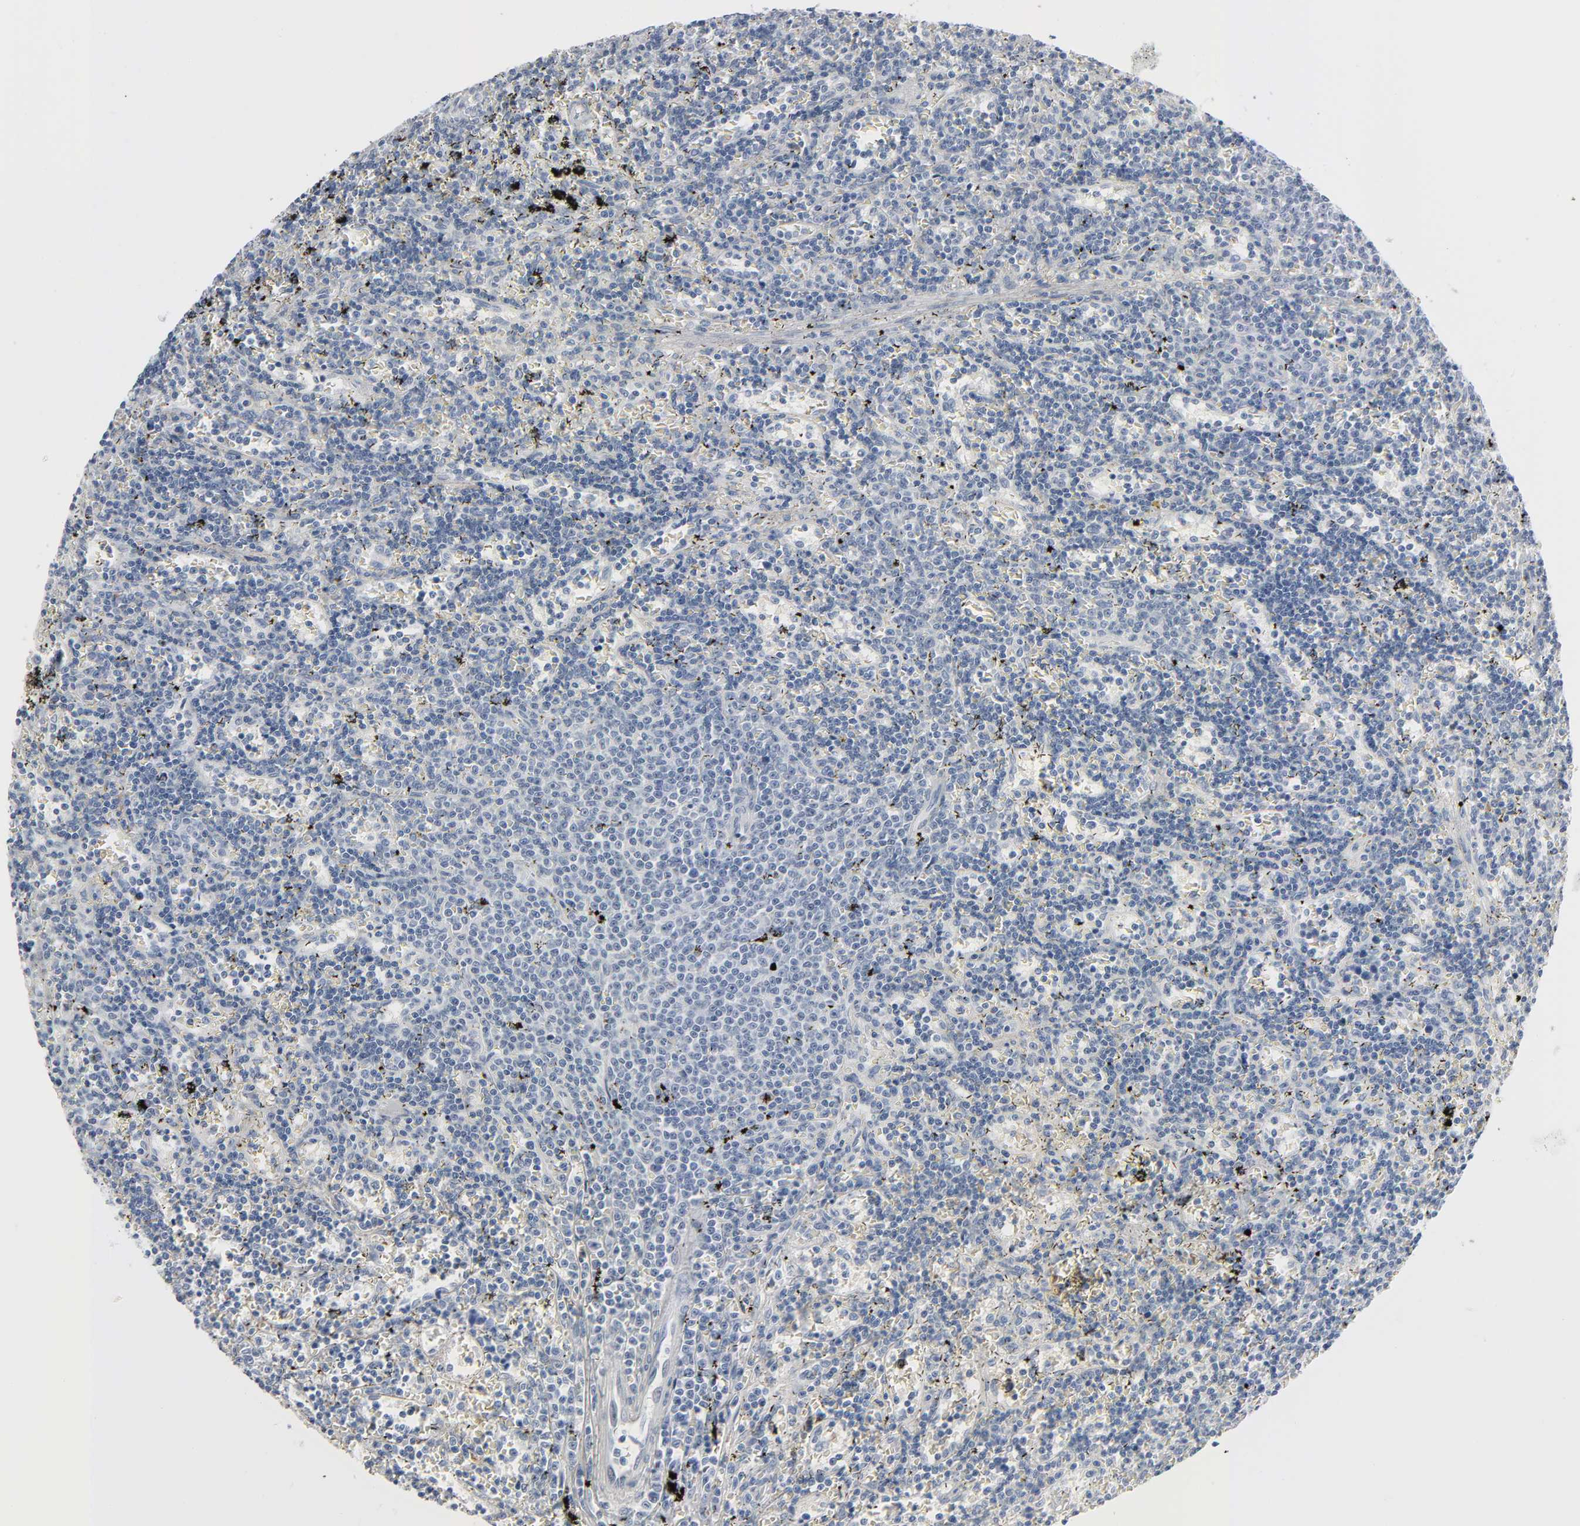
{"staining": {"intensity": "negative", "quantity": "none", "location": "none"}, "tissue": "lymphoma", "cell_type": "Tumor cells", "image_type": "cancer", "snomed": [{"axis": "morphology", "description": "Malignant lymphoma, non-Hodgkin's type, Low grade"}, {"axis": "topography", "description": "Spleen"}], "caption": "A high-resolution micrograph shows immunohistochemistry (IHC) staining of lymphoma, which reveals no significant expression in tumor cells. (DAB (3,3'-diaminobenzidine) immunohistochemistry (IHC), high magnification).", "gene": "MITF", "patient": {"sex": "male", "age": 60}}